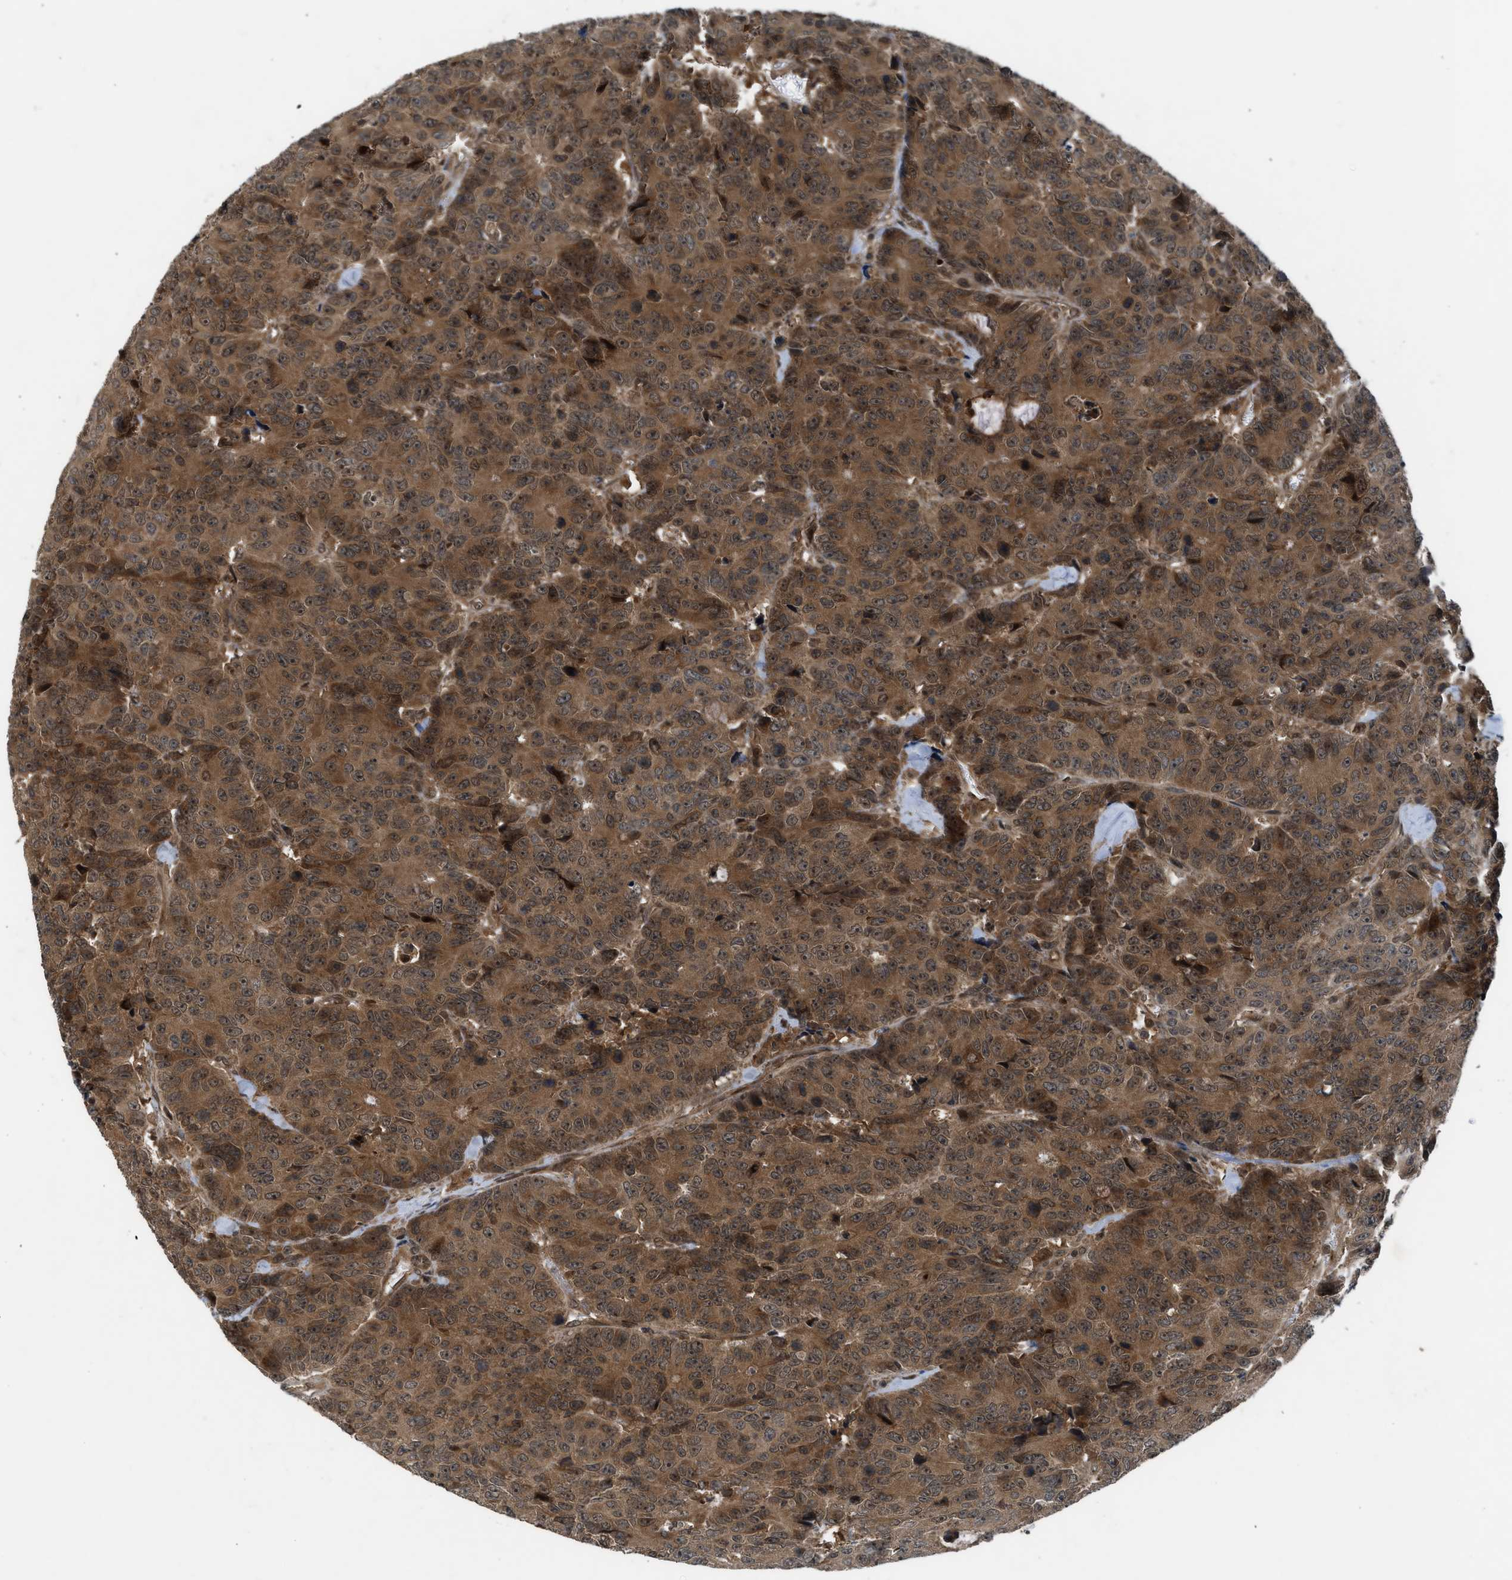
{"staining": {"intensity": "moderate", "quantity": ">75%", "location": "cytoplasmic/membranous"}, "tissue": "colorectal cancer", "cell_type": "Tumor cells", "image_type": "cancer", "snomed": [{"axis": "morphology", "description": "Adenocarcinoma, NOS"}, {"axis": "topography", "description": "Colon"}], "caption": "Immunohistochemical staining of human adenocarcinoma (colorectal) demonstrates medium levels of moderate cytoplasmic/membranous protein staining in about >75% of tumor cells.", "gene": "TXNL1", "patient": {"sex": "female", "age": 86}}